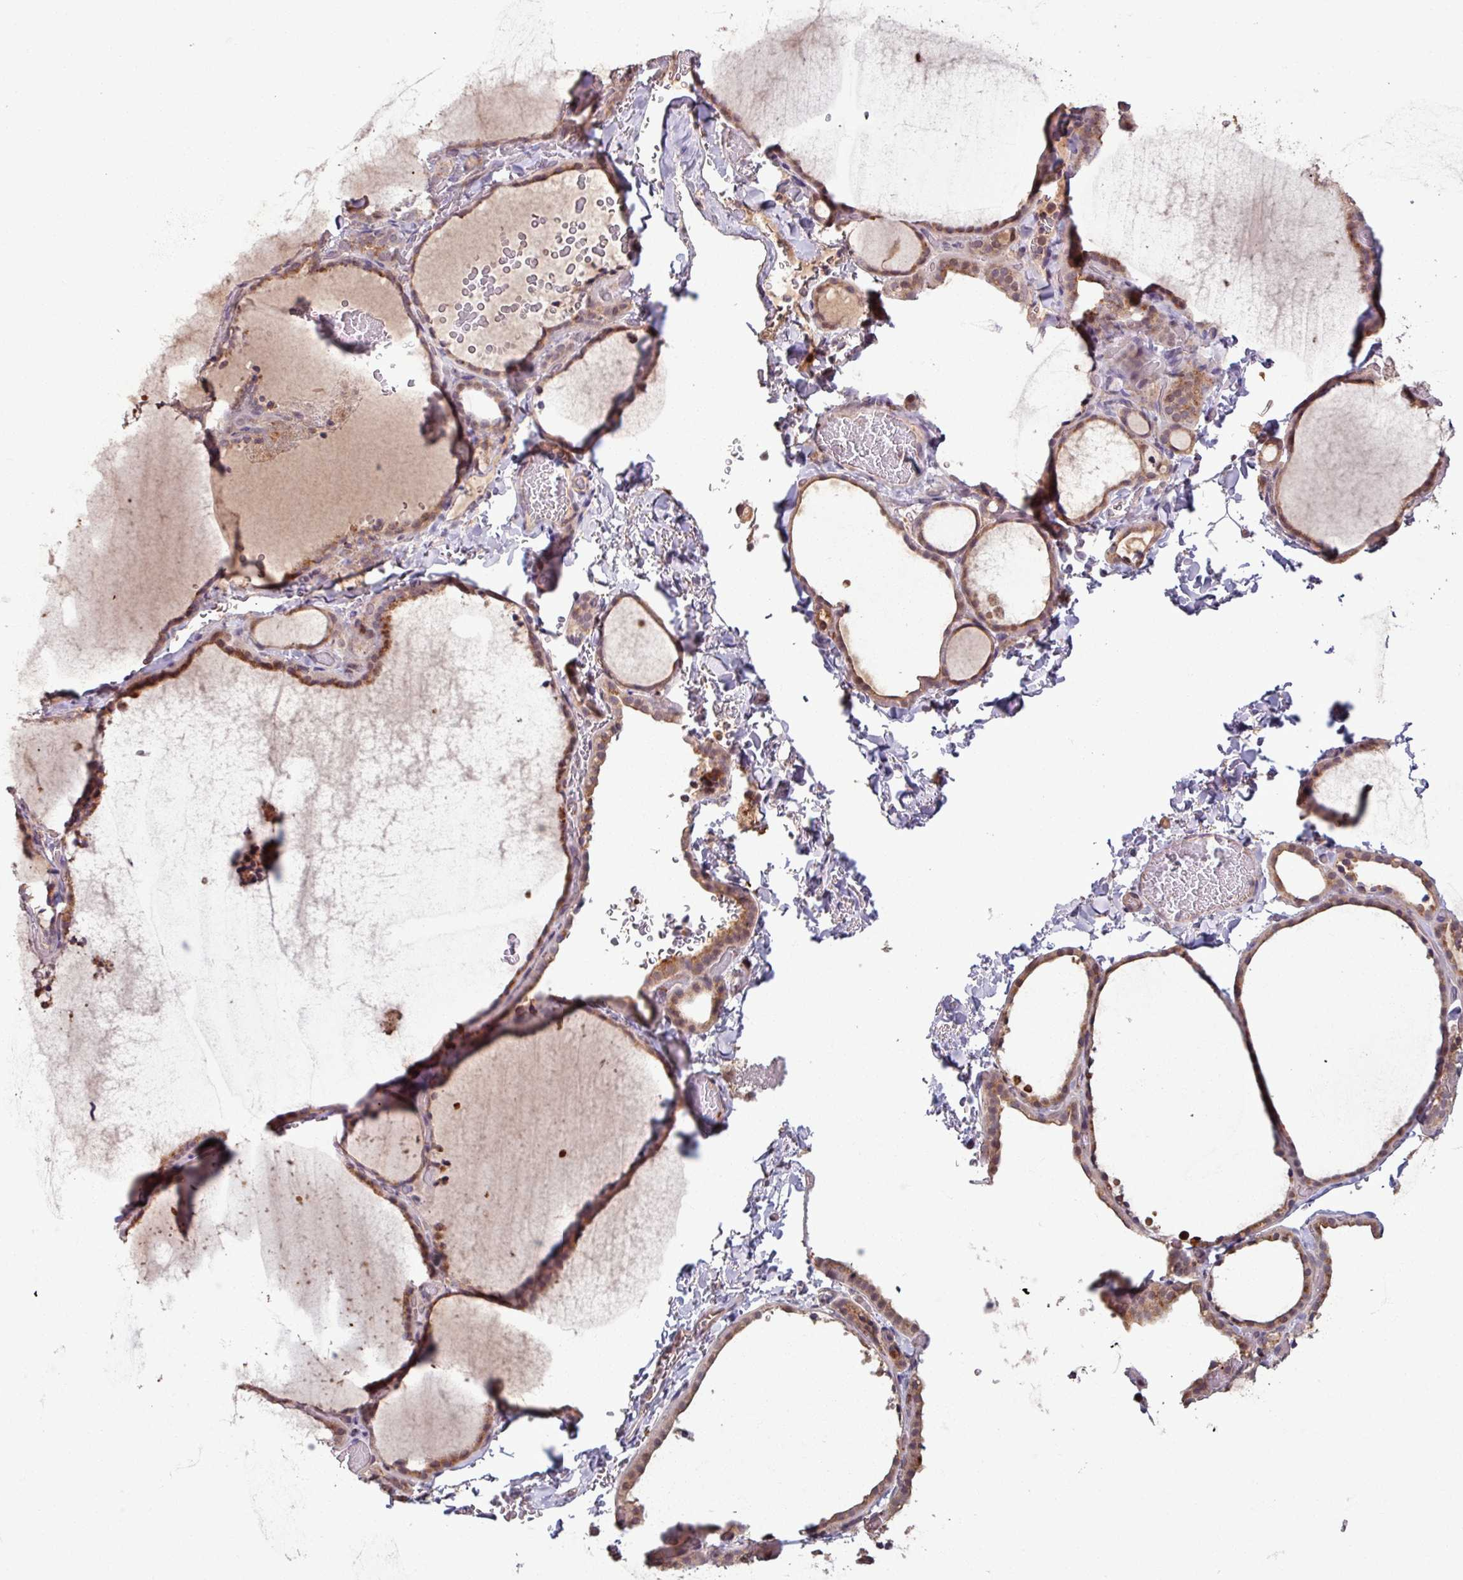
{"staining": {"intensity": "moderate", "quantity": ">75%", "location": "cytoplasmic/membranous"}, "tissue": "thyroid gland", "cell_type": "Glandular cells", "image_type": "normal", "snomed": [{"axis": "morphology", "description": "Normal tissue, NOS"}, {"axis": "topography", "description": "Thyroid gland"}], "caption": "Immunohistochemistry image of benign thyroid gland: thyroid gland stained using immunohistochemistry shows medium levels of moderate protein expression localized specifically in the cytoplasmic/membranous of glandular cells, appearing as a cytoplasmic/membranous brown color.", "gene": "OR6B1", "patient": {"sex": "female", "age": 22}}